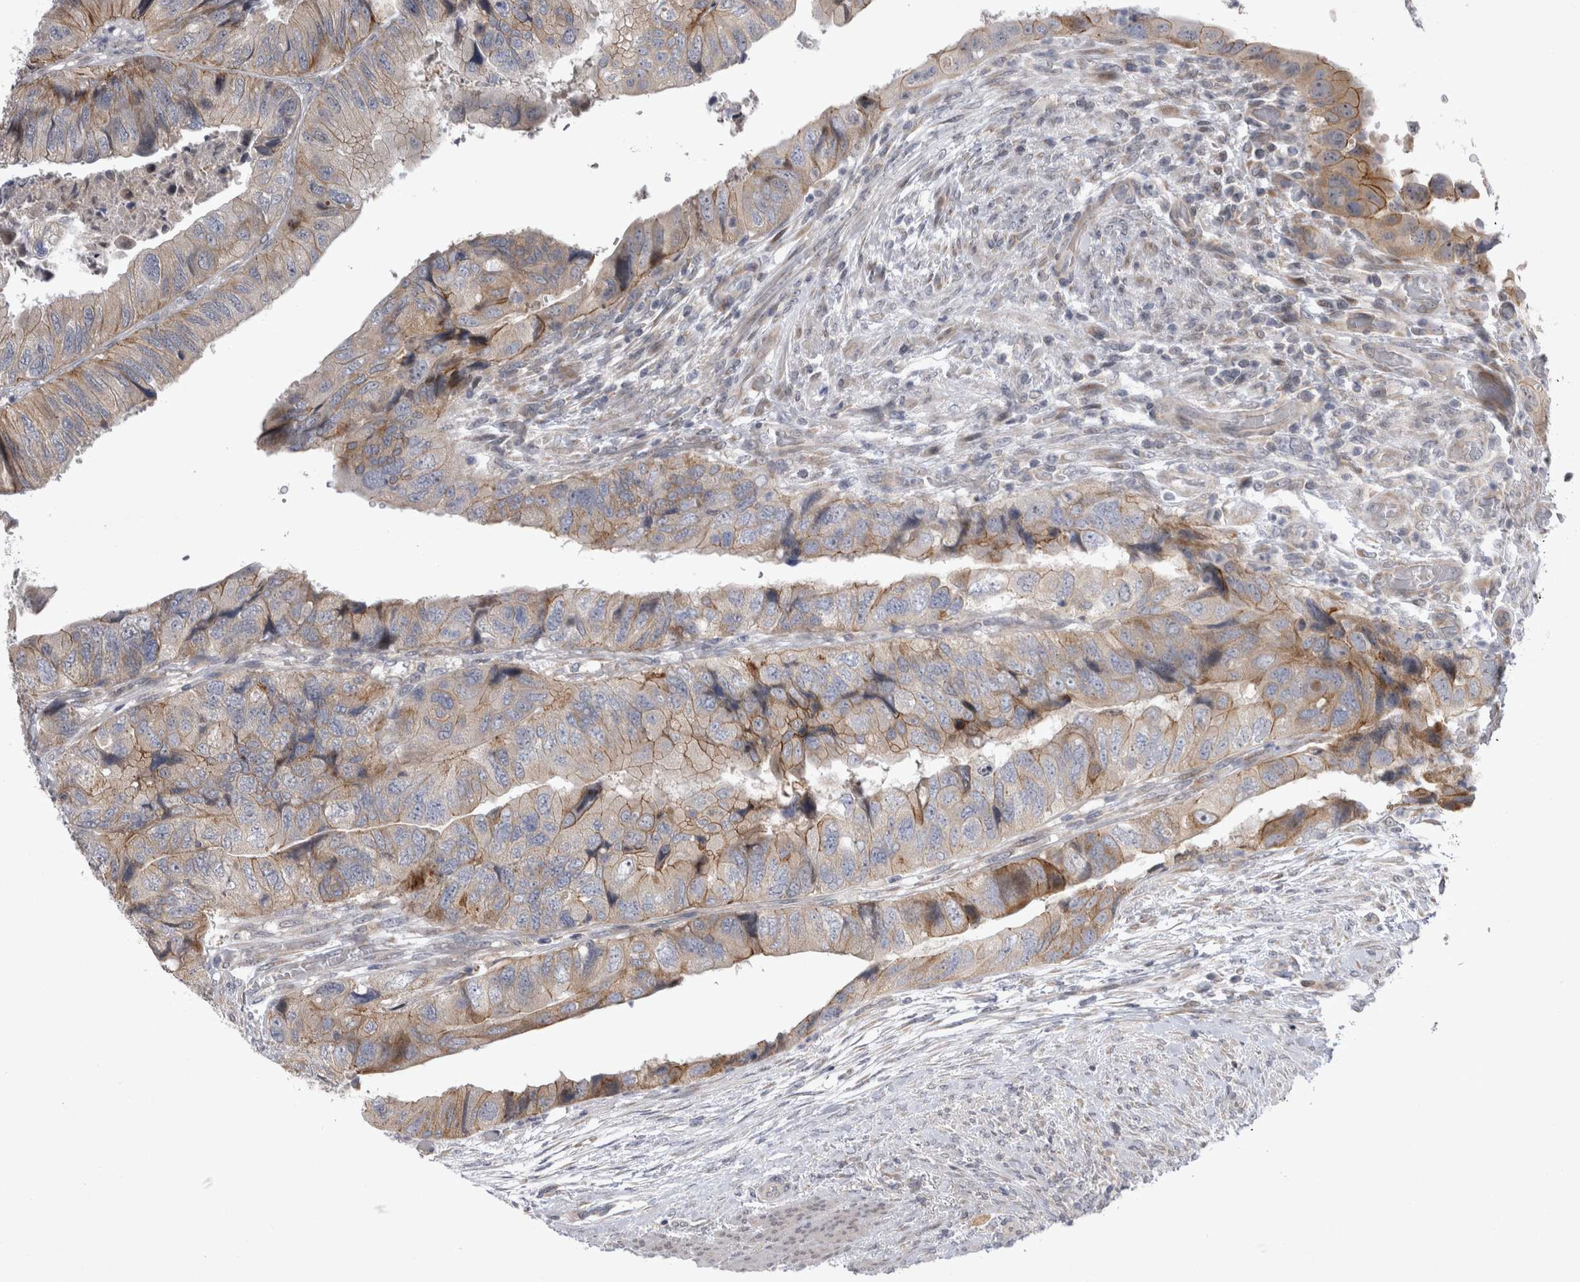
{"staining": {"intensity": "moderate", "quantity": "25%-75%", "location": "cytoplasmic/membranous"}, "tissue": "colorectal cancer", "cell_type": "Tumor cells", "image_type": "cancer", "snomed": [{"axis": "morphology", "description": "Adenocarcinoma, NOS"}, {"axis": "topography", "description": "Rectum"}], "caption": "An image showing moderate cytoplasmic/membranous positivity in about 25%-75% of tumor cells in colorectal adenocarcinoma, as visualized by brown immunohistochemical staining.", "gene": "NENF", "patient": {"sex": "male", "age": 63}}